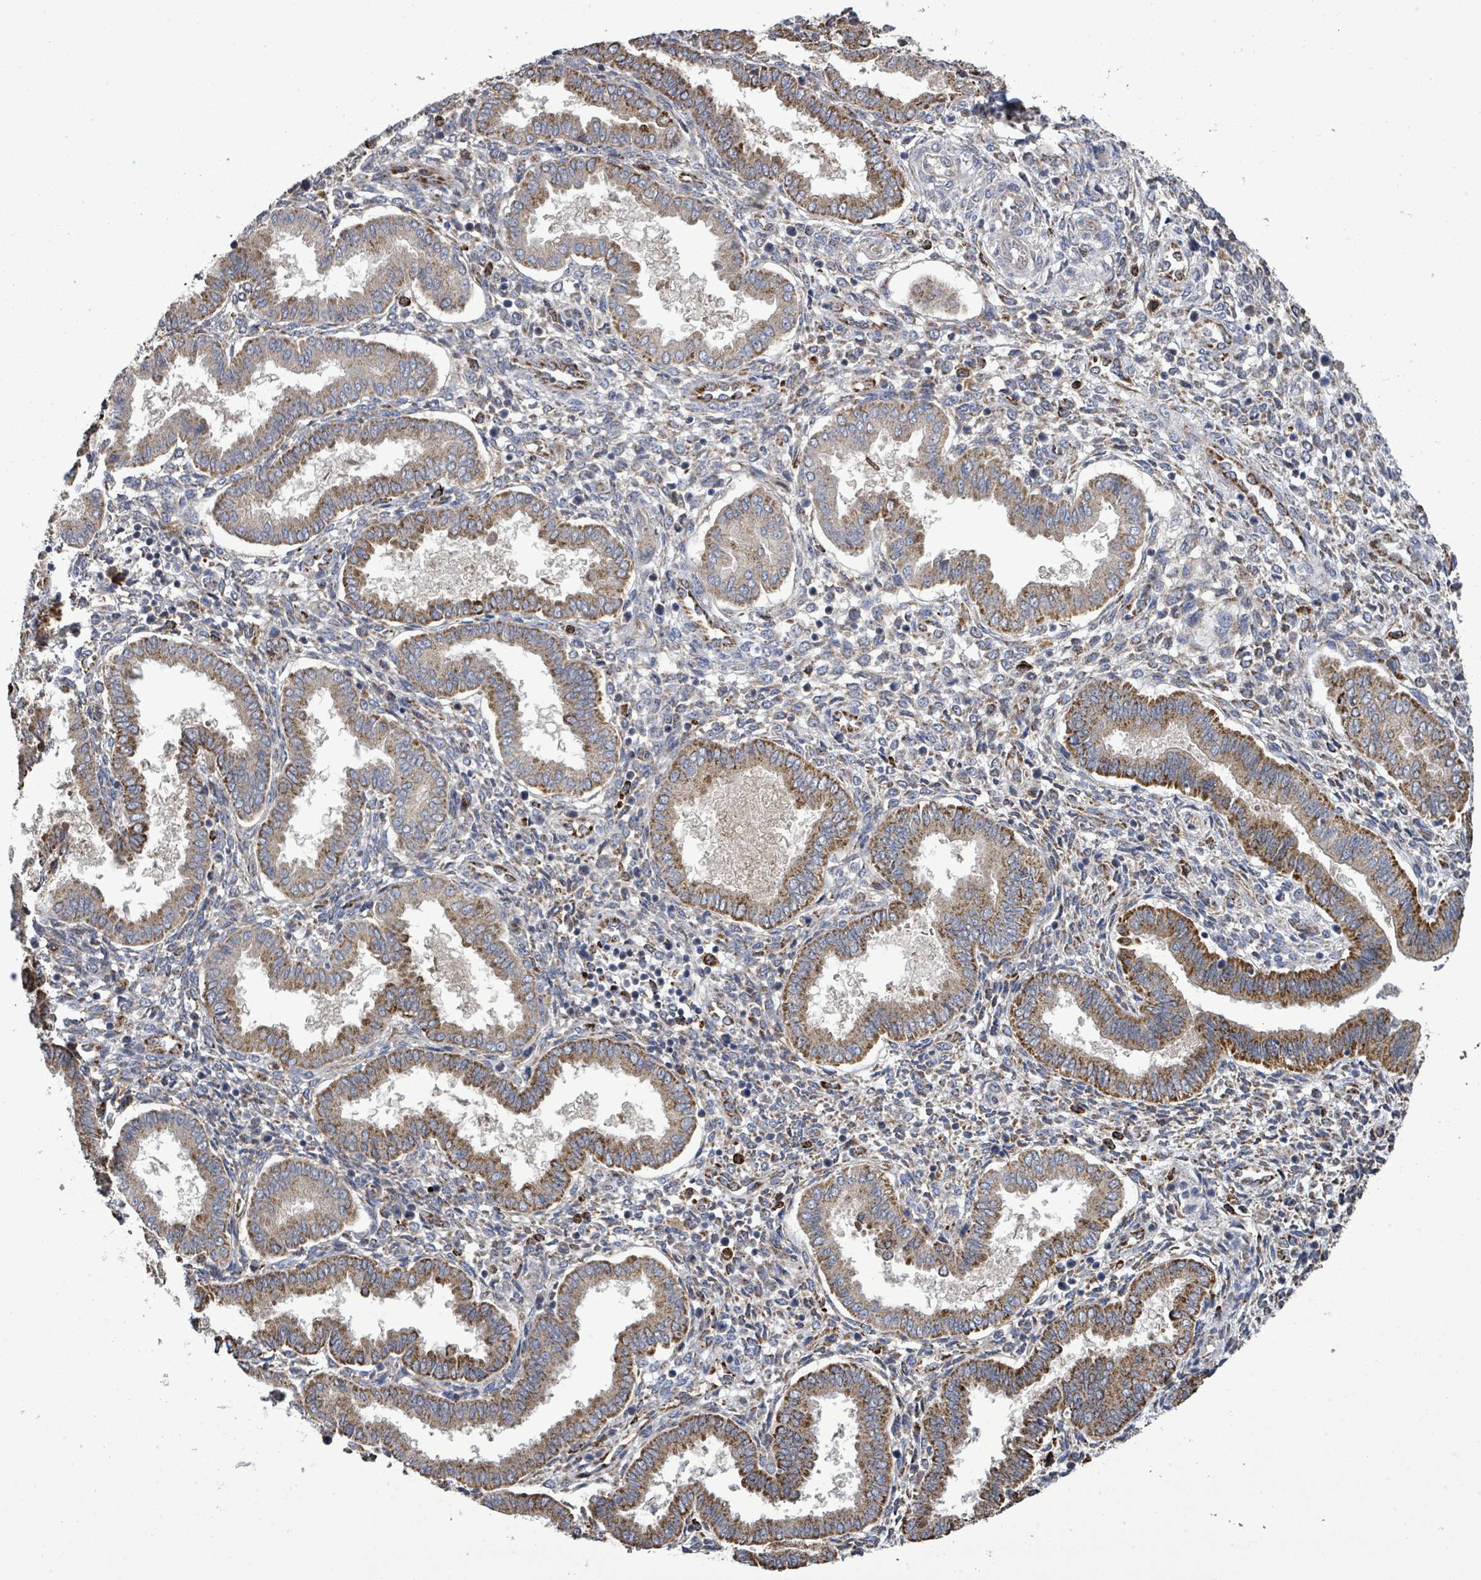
{"staining": {"intensity": "strong", "quantity": "25%-75%", "location": "cytoplasmic/membranous"}, "tissue": "endometrium", "cell_type": "Cells in endometrial stroma", "image_type": "normal", "snomed": [{"axis": "morphology", "description": "Normal tissue, NOS"}, {"axis": "topography", "description": "Endometrium"}], "caption": "IHC micrograph of unremarkable endometrium stained for a protein (brown), which reveals high levels of strong cytoplasmic/membranous expression in approximately 25%-75% of cells in endometrial stroma.", "gene": "MTMR12", "patient": {"sex": "female", "age": 24}}